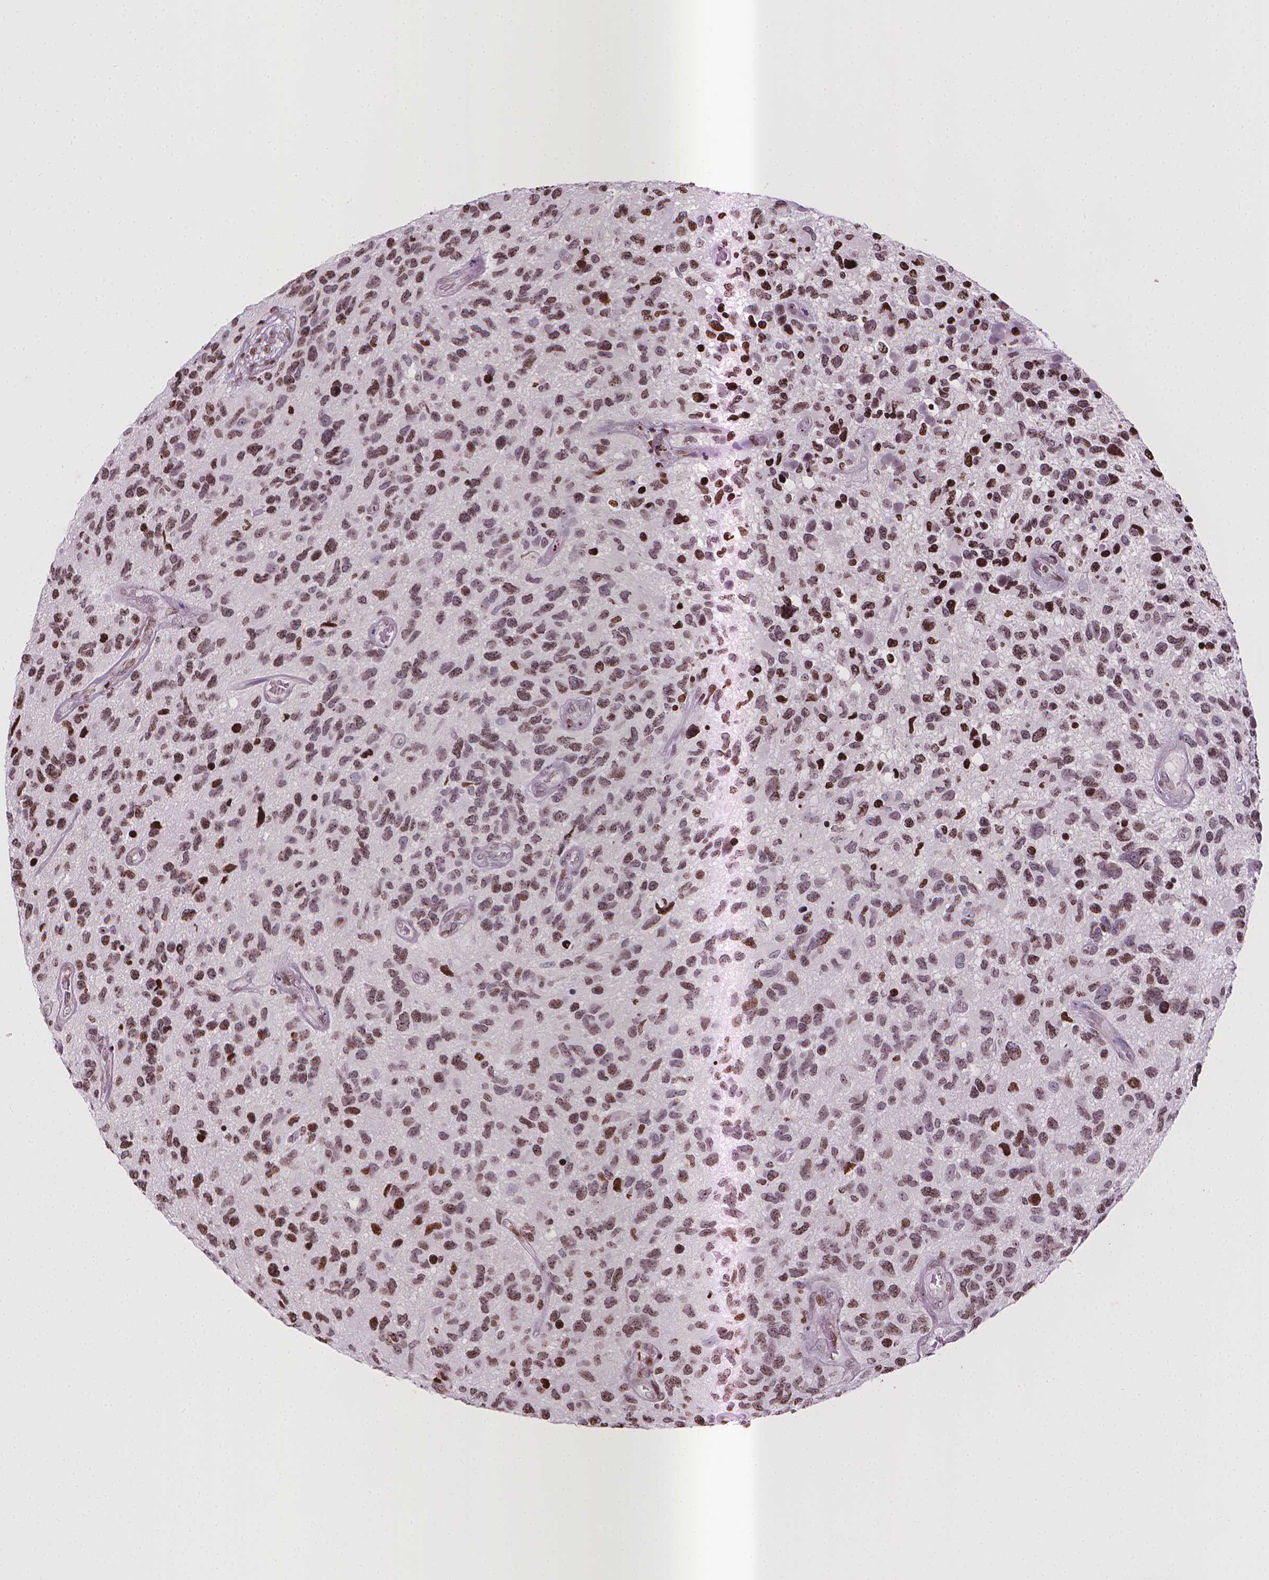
{"staining": {"intensity": "moderate", "quantity": ">75%", "location": "nuclear"}, "tissue": "glioma", "cell_type": "Tumor cells", "image_type": "cancer", "snomed": [{"axis": "morphology", "description": "Glioma, malignant, NOS"}, {"axis": "morphology", "description": "Glioma, malignant, High grade"}, {"axis": "topography", "description": "Brain"}], "caption": "Malignant glioma tissue shows moderate nuclear staining in approximately >75% of tumor cells, visualized by immunohistochemistry.", "gene": "PIP4K2A", "patient": {"sex": "female", "age": 71}}